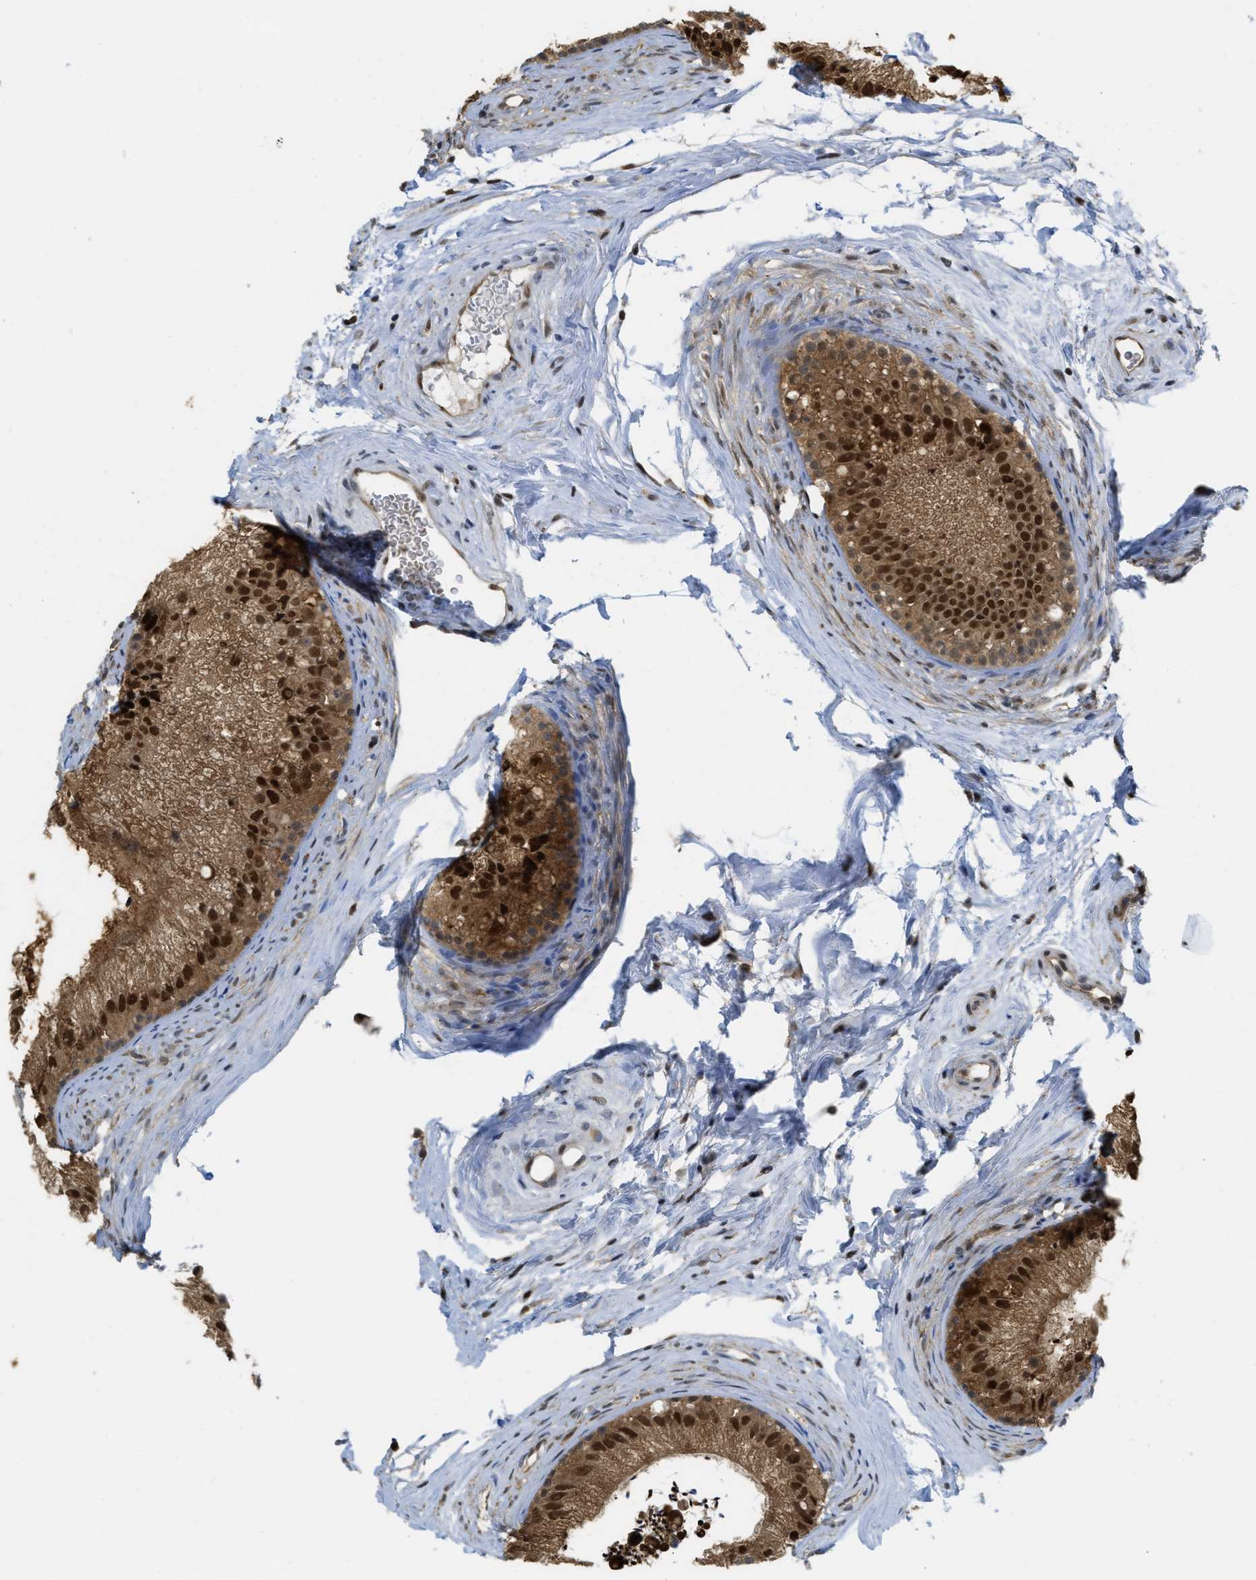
{"staining": {"intensity": "strong", "quantity": ">75%", "location": "cytoplasmic/membranous,nuclear"}, "tissue": "epididymis", "cell_type": "Glandular cells", "image_type": "normal", "snomed": [{"axis": "morphology", "description": "Normal tissue, NOS"}, {"axis": "topography", "description": "Epididymis"}], "caption": "Glandular cells show strong cytoplasmic/membranous,nuclear positivity in approximately >75% of cells in normal epididymis.", "gene": "PSMC5", "patient": {"sex": "male", "age": 56}}